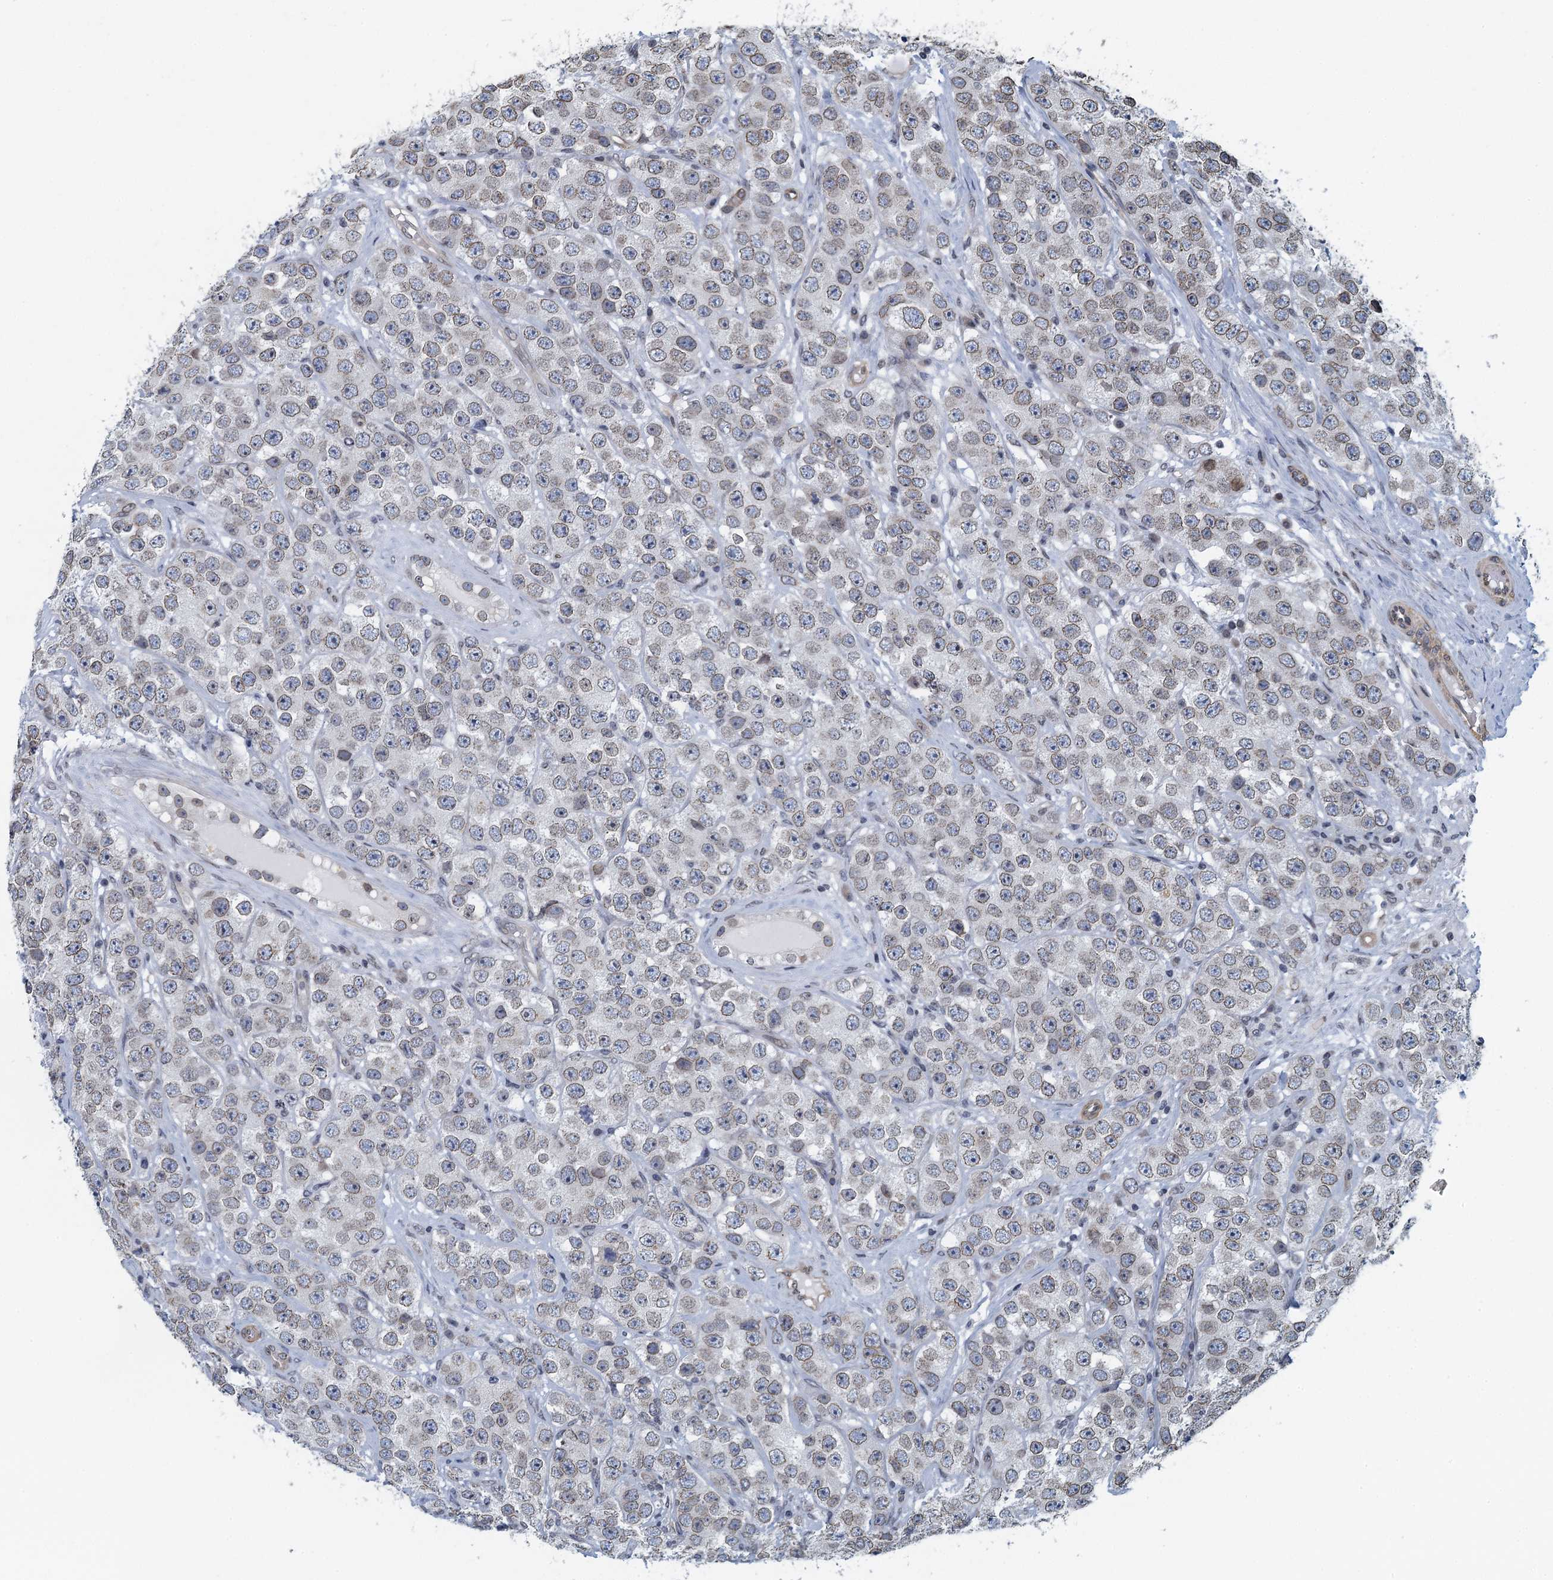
{"staining": {"intensity": "weak", "quantity": ">75%", "location": "cytoplasmic/membranous,nuclear"}, "tissue": "testis cancer", "cell_type": "Tumor cells", "image_type": "cancer", "snomed": [{"axis": "morphology", "description": "Seminoma, NOS"}, {"axis": "topography", "description": "Testis"}], "caption": "A high-resolution micrograph shows IHC staining of seminoma (testis), which exhibits weak cytoplasmic/membranous and nuclear expression in approximately >75% of tumor cells.", "gene": "CCDC34", "patient": {"sex": "male", "age": 28}}